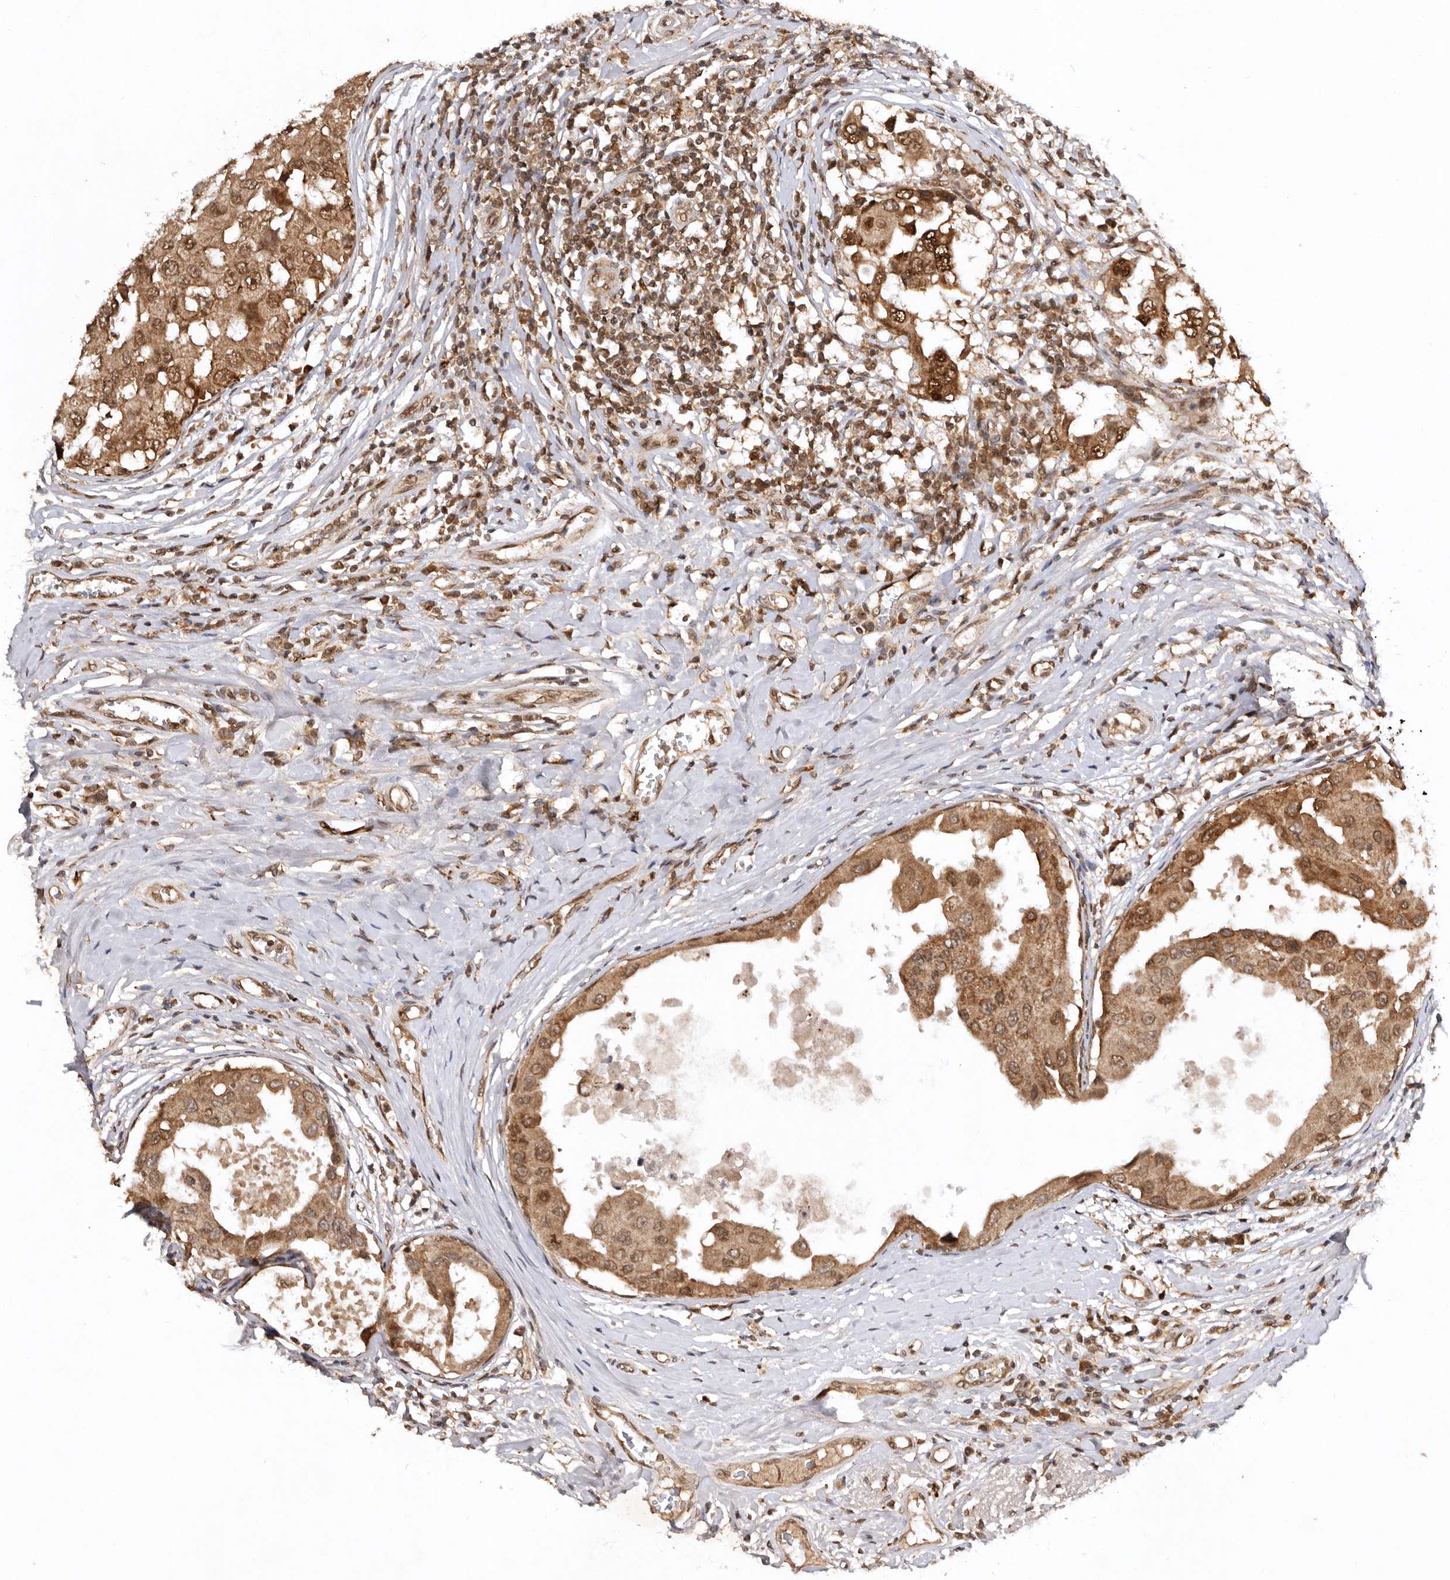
{"staining": {"intensity": "moderate", "quantity": ">75%", "location": "cytoplasmic/membranous,nuclear"}, "tissue": "breast cancer", "cell_type": "Tumor cells", "image_type": "cancer", "snomed": [{"axis": "morphology", "description": "Duct carcinoma"}, {"axis": "topography", "description": "Breast"}], "caption": "Protein staining of breast infiltrating ductal carcinoma tissue shows moderate cytoplasmic/membranous and nuclear expression in approximately >75% of tumor cells.", "gene": "TARS2", "patient": {"sex": "female", "age": 27}}